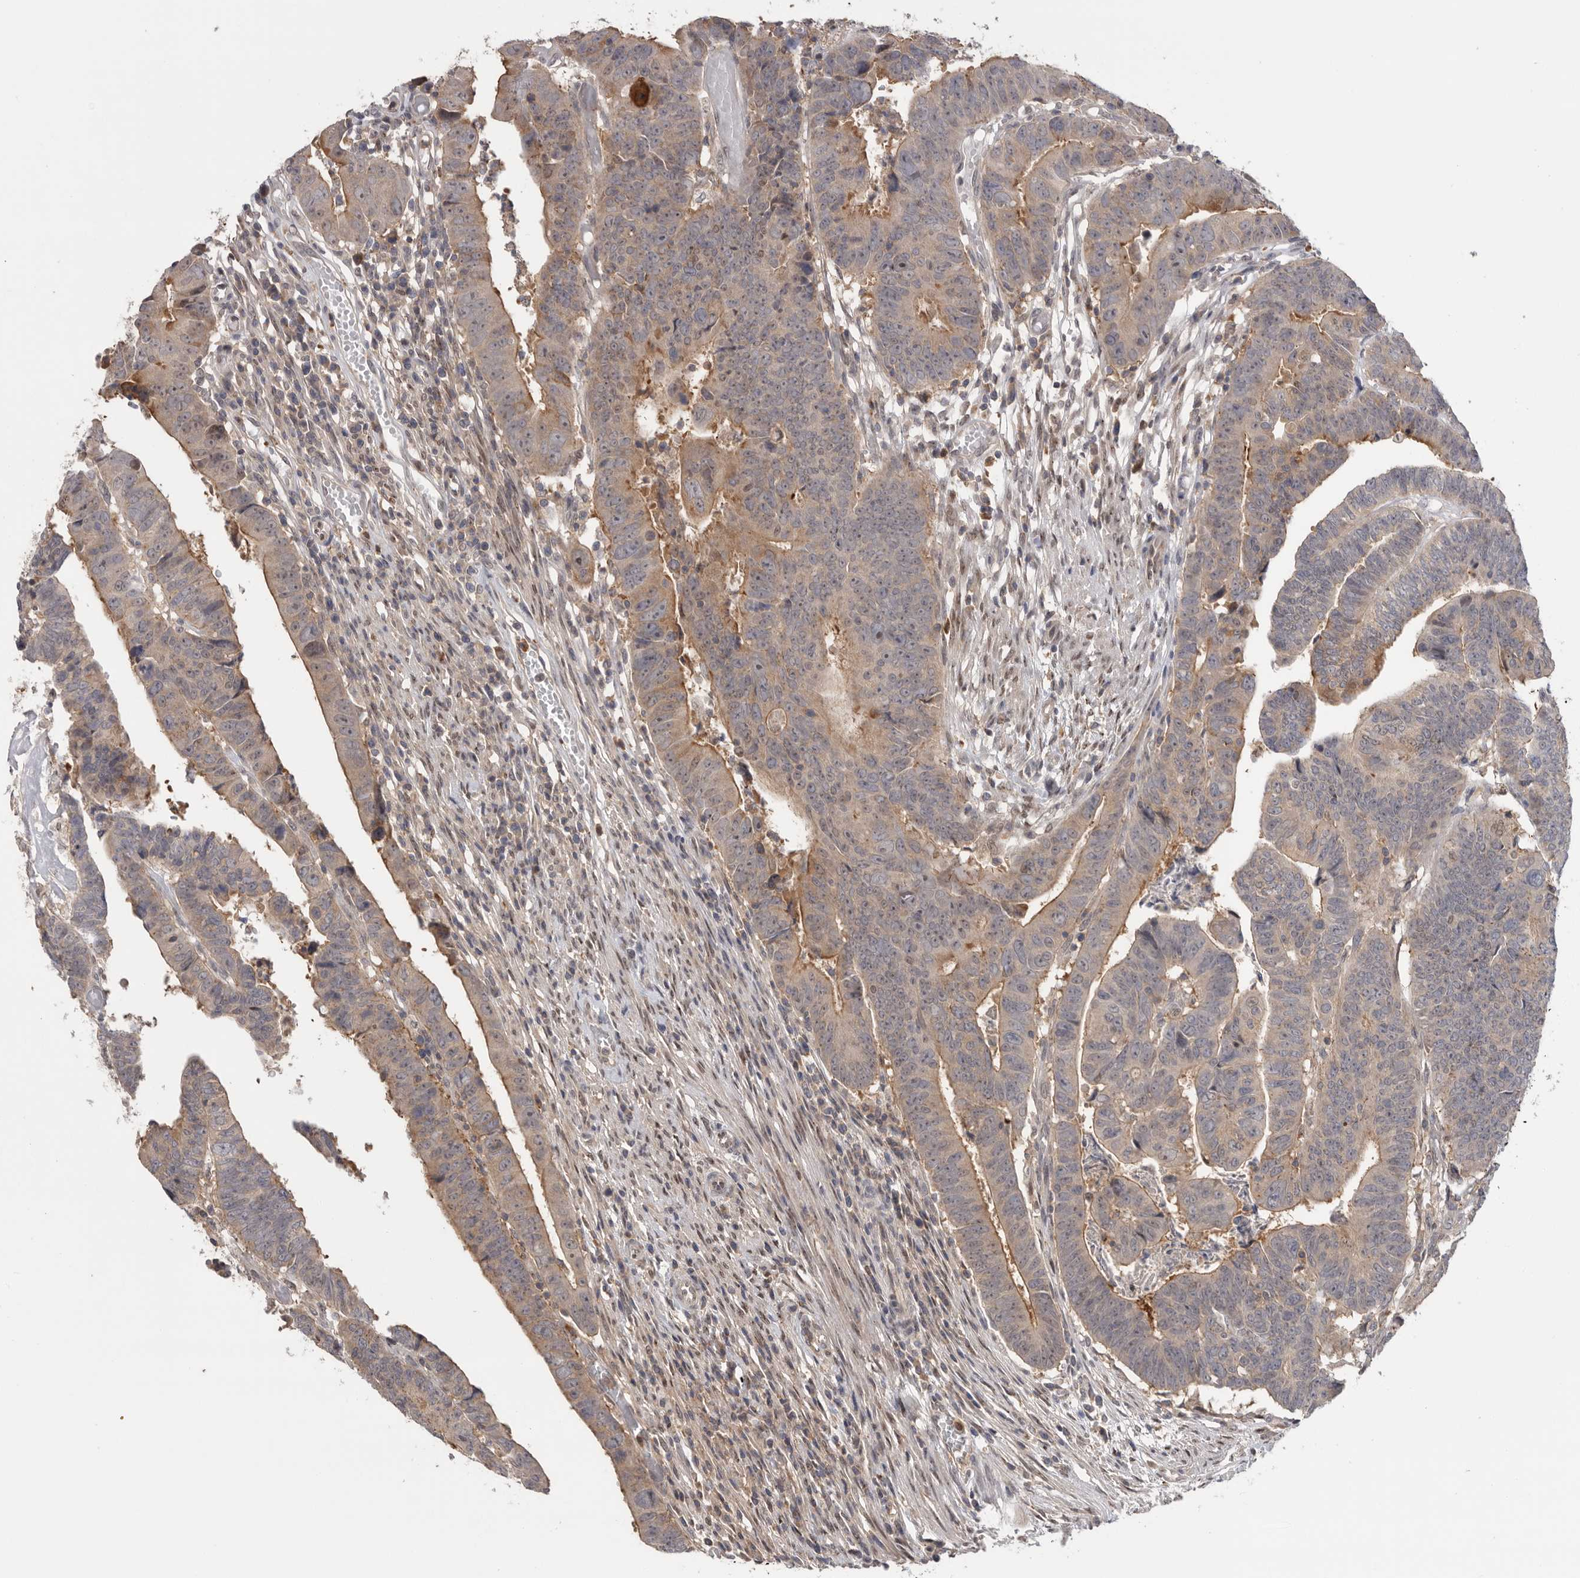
{"staining": {"intensity": "moderate", "quantity": "25%-75%", "location": "cytoplasmic/membranous"}, "tissue": "colorectal cancer", "cell_type": "Tumor cells", "image_type": "cancer", "snomed": [{"axis": "morphology", "description": "Adenocarcinoma, NOS"}, {"axis": "topography", "description": "Rectum"}], "caption": "Immunohistochemical staining of human colorectal cancer exhibits medium levels of moderate cytoplasmic/membranous staining in about 25%-75% of tumor cells.", "gene": "KLK5", "patient": {"sex": "female", "age": 65}}